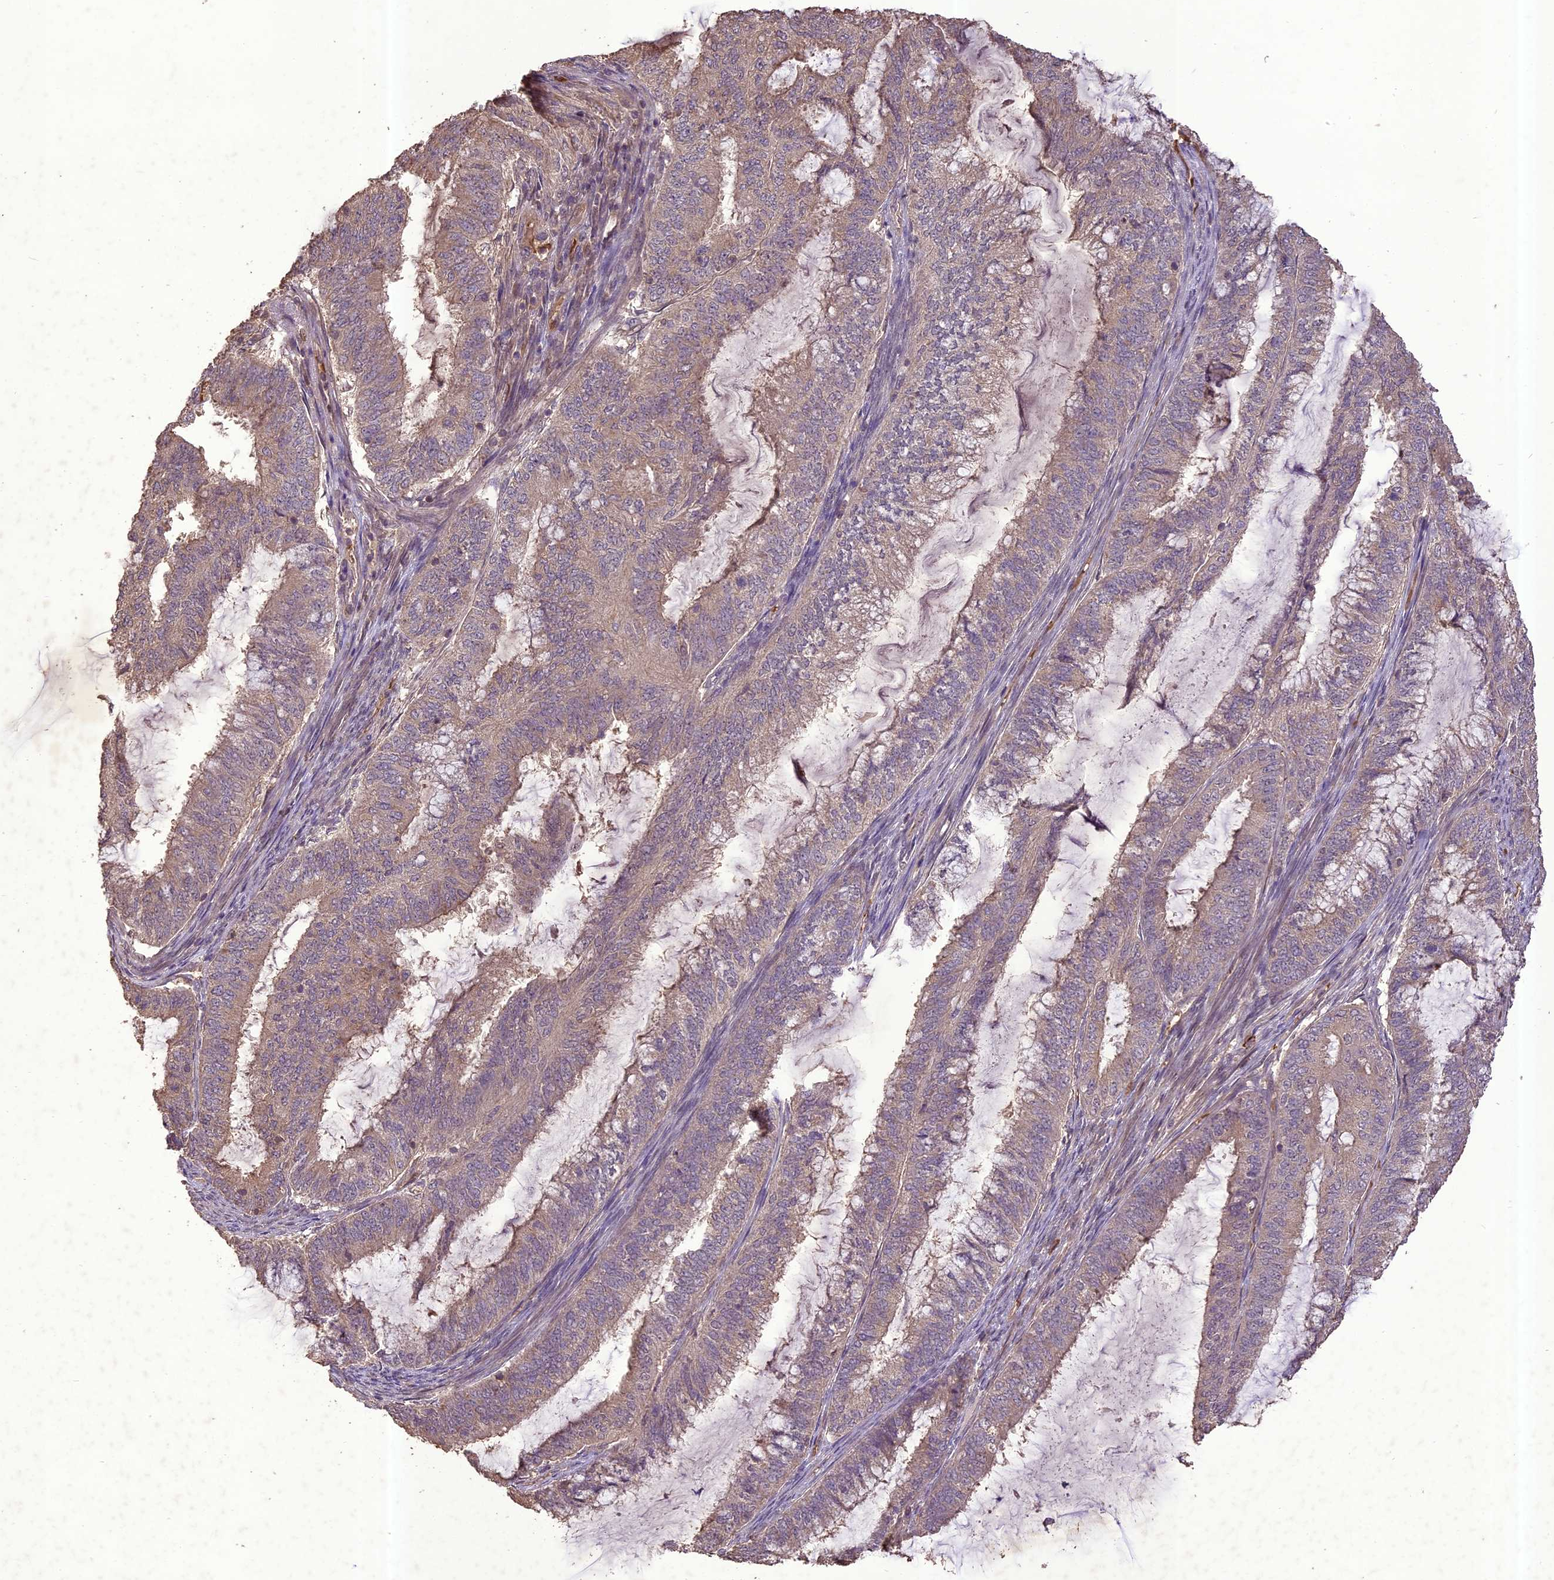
{"staining": {"intensity": "moderate", "quantity": "<25%", "location": "cytoplasmic/membranous"}, "tissue": "endometrial cancer", "cell_type": "Tumor cells", "image_type": "cancer", "snomed": [{"axis": "morphology", "description": "Adenocarcinoma, NOS"}, {"axis": "topography", "description": "Endometrium"}], "caption": "Human endometrial cancer stained for a protein (brown) displays moderate cytoplasmic/membranous positive positivity in approximately <25% of tumor cells.", "gene": "TIGD7", "patient": {"sex": "female", "age": 51}}